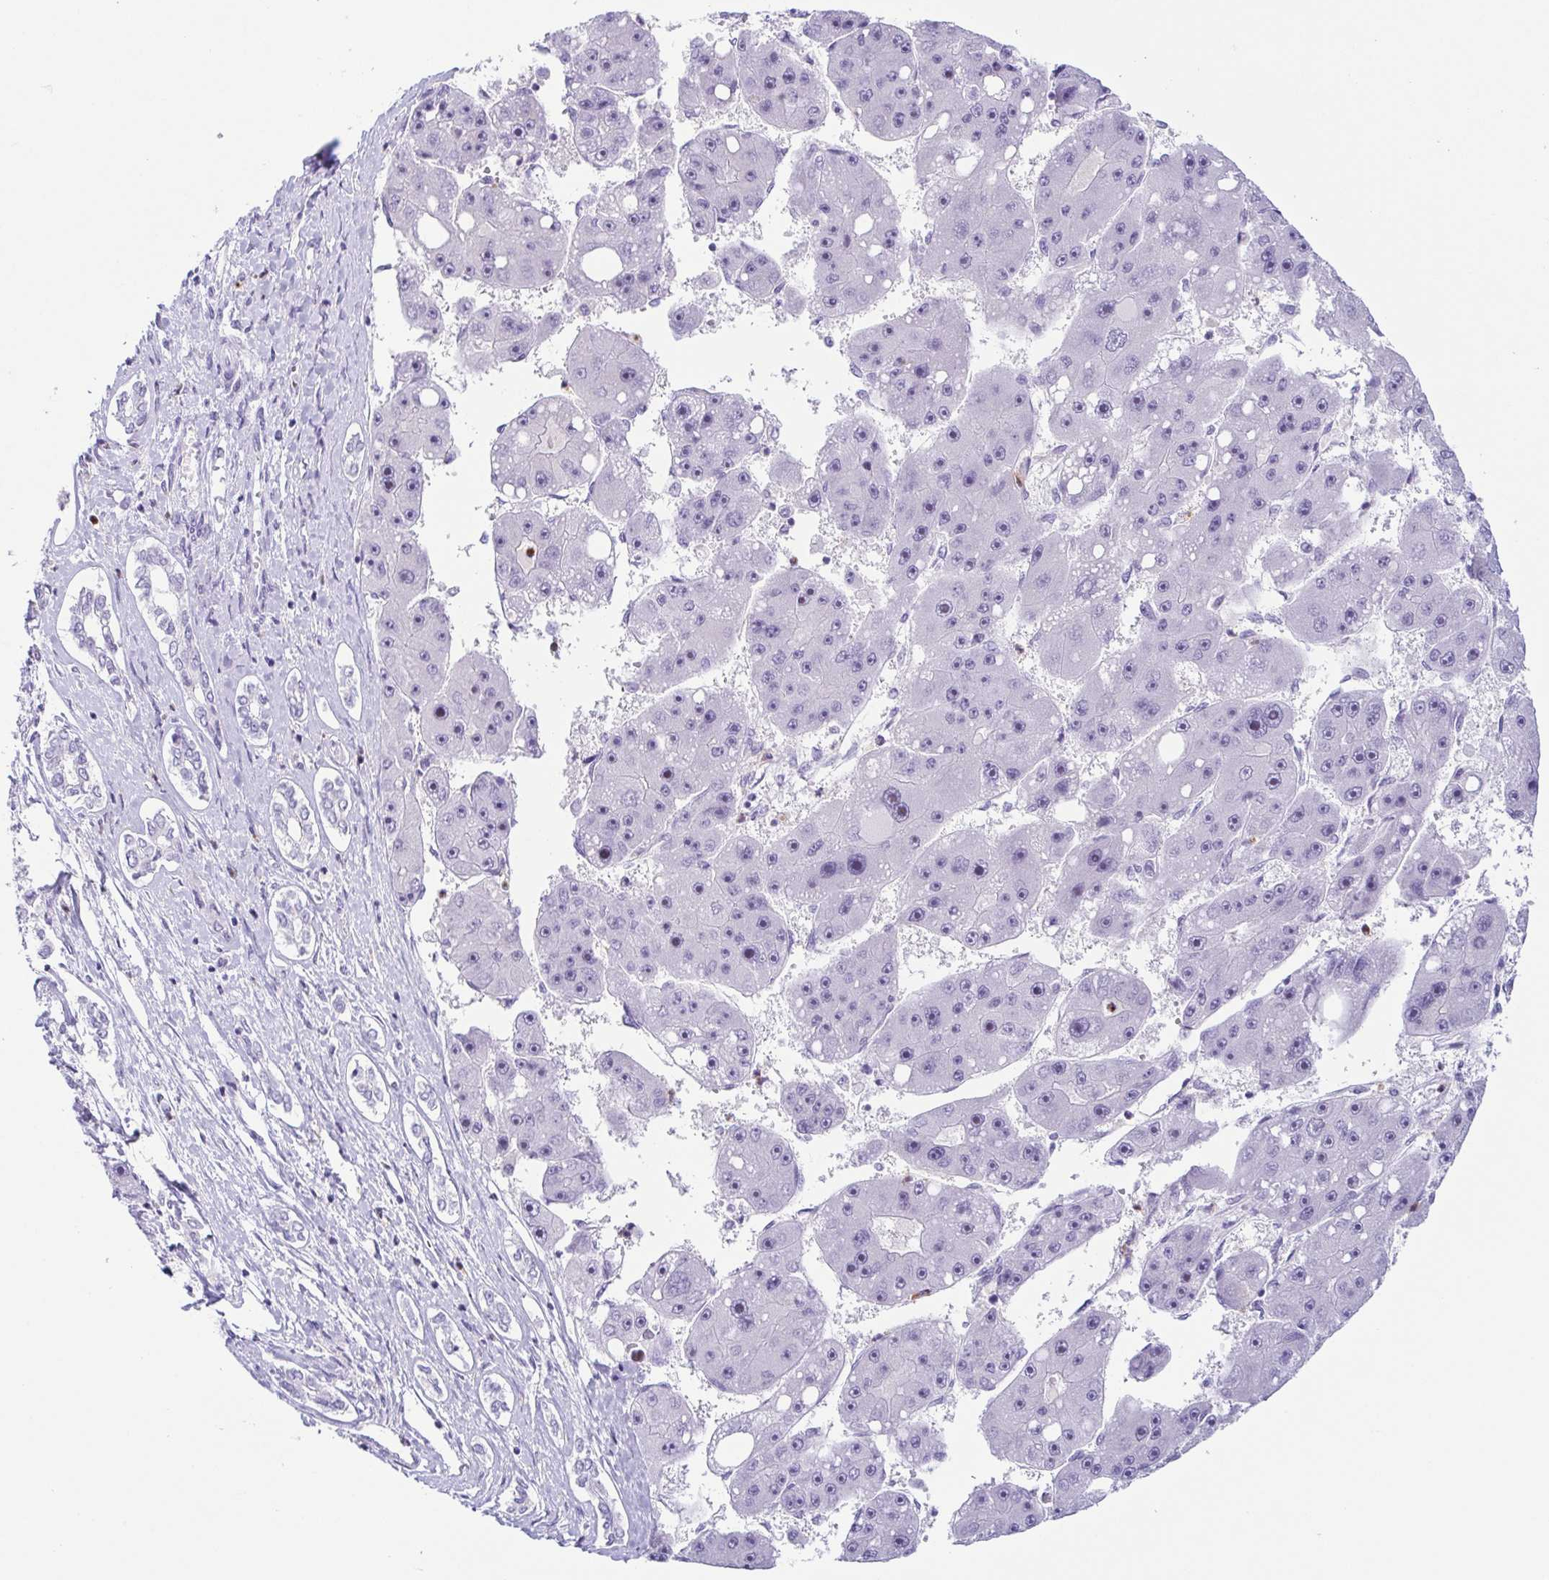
{"staining": {"intensity": "negative", "quantity": "none", "location": "none"}, "tissue": "liver cancer", "cell_type": "Tumor cells", "image_type": "cancer", "snomed": [{"axis": "morphology", "description": "Carcinoma, Hepatocellular, NOS"}, {"axis": "topography", "description": "Liver"}], "caption": "IHC image of neoplastic tissue: human liver cancer stained with DAB (3,3'-diaminobenzidine) displays no significant protein expression in tumor cells.", "gene": "AZU1", "patient": {"sex": "female", "age": 61}}